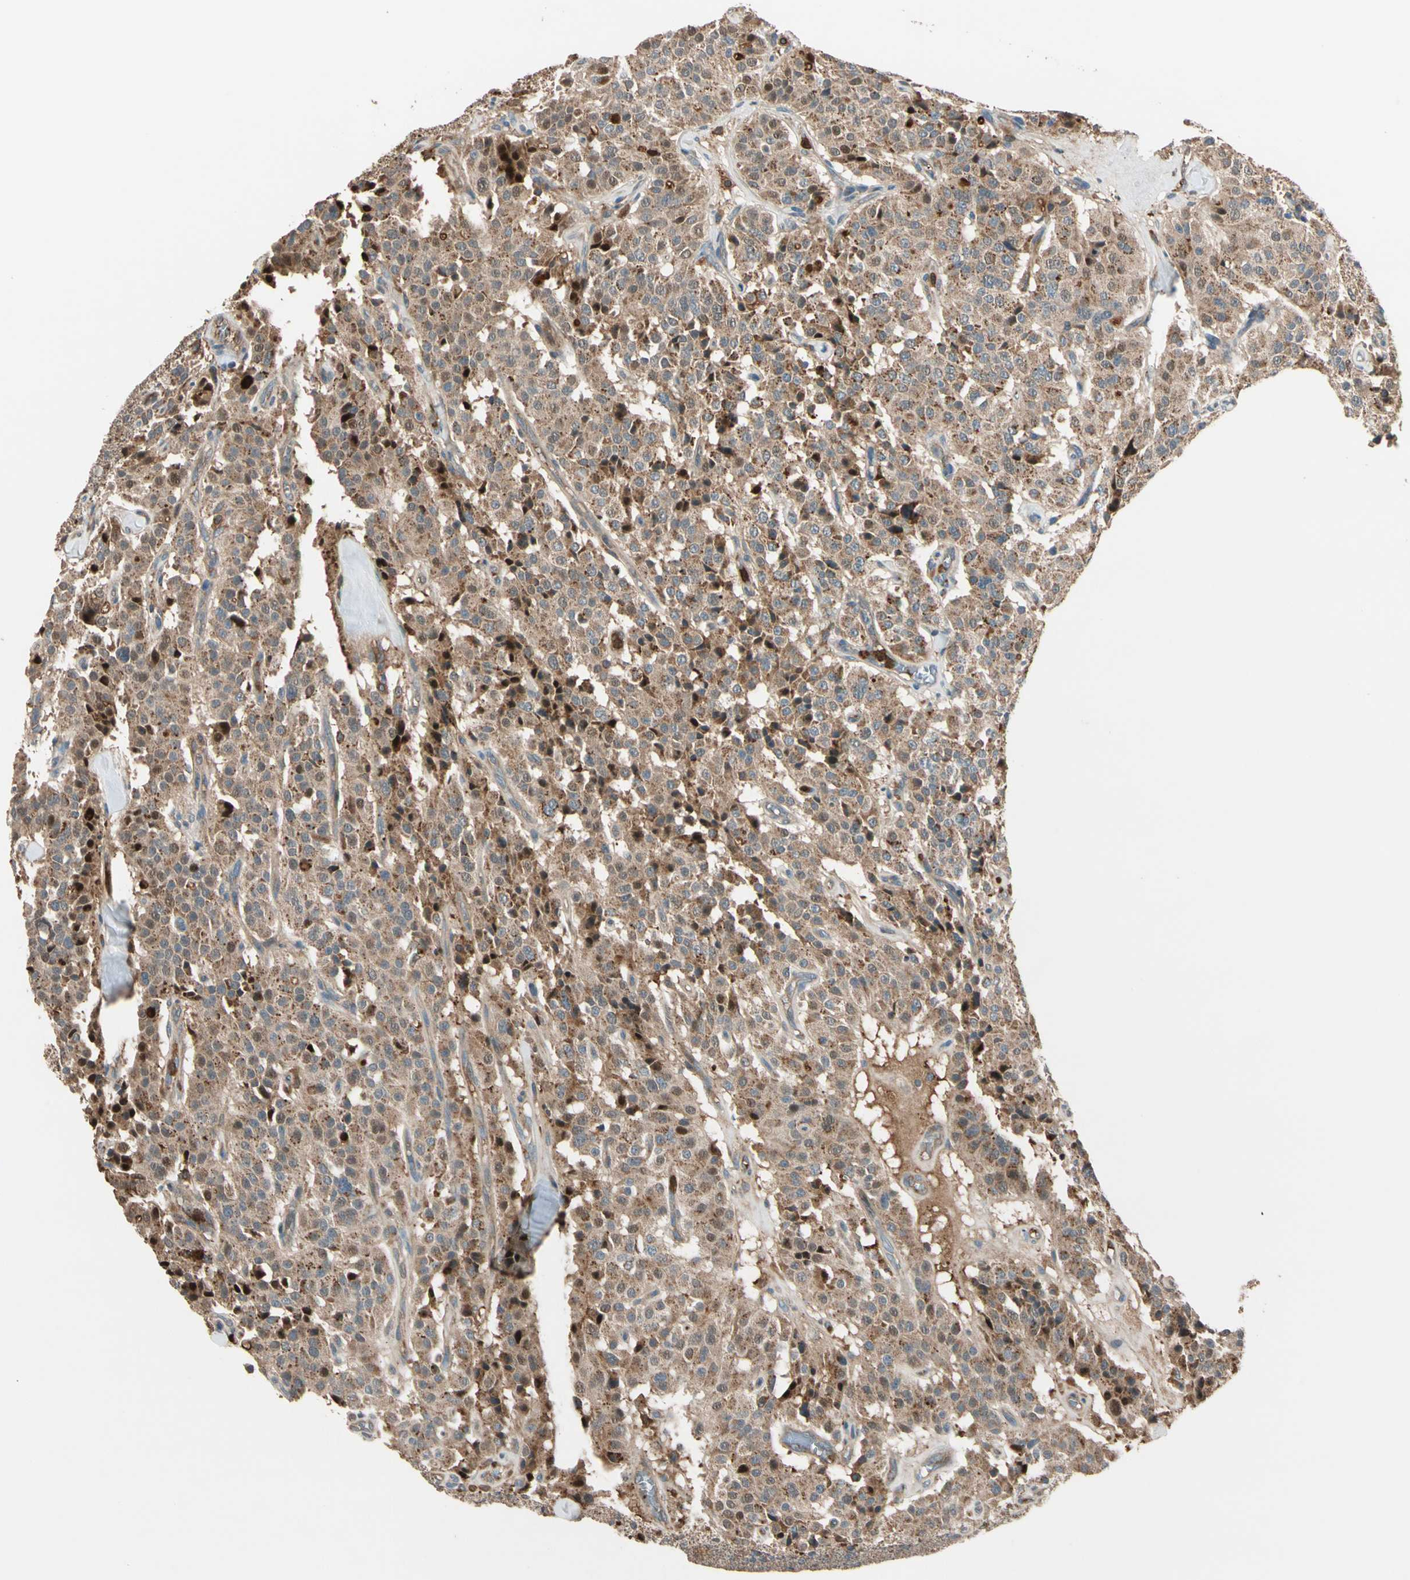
{"staining": {"intensity": "moderate", "quantity": ">75%", "location": "cytoplasmic/membranous,nuclear"}, "tissue": "carcinoid", "cell_type": "Tumor cells", "image_type": "cancer", "snomed": [{"axis": "morphology", "description": "Carcinoid, malignant, NOS"}, {"axis": "topography", "description": "Lung"}], "caption": "Immunohistochemistry (IHC) staining of carcinoid, which displays medium levels of moderate cytoplasmic/membranous and nuclear positivity in approximately >75% of tumor cells indicating moderate cytoplasmic/membranous and nuclear protein positivity. The staining was performed using DAB (3,3'-diaminobenzidine) (brown) for protein detection and nuclei were counterstained in hematoxylin (blue).", "gene": "STX11", "patient": {"sex": "male", "age": 30}}